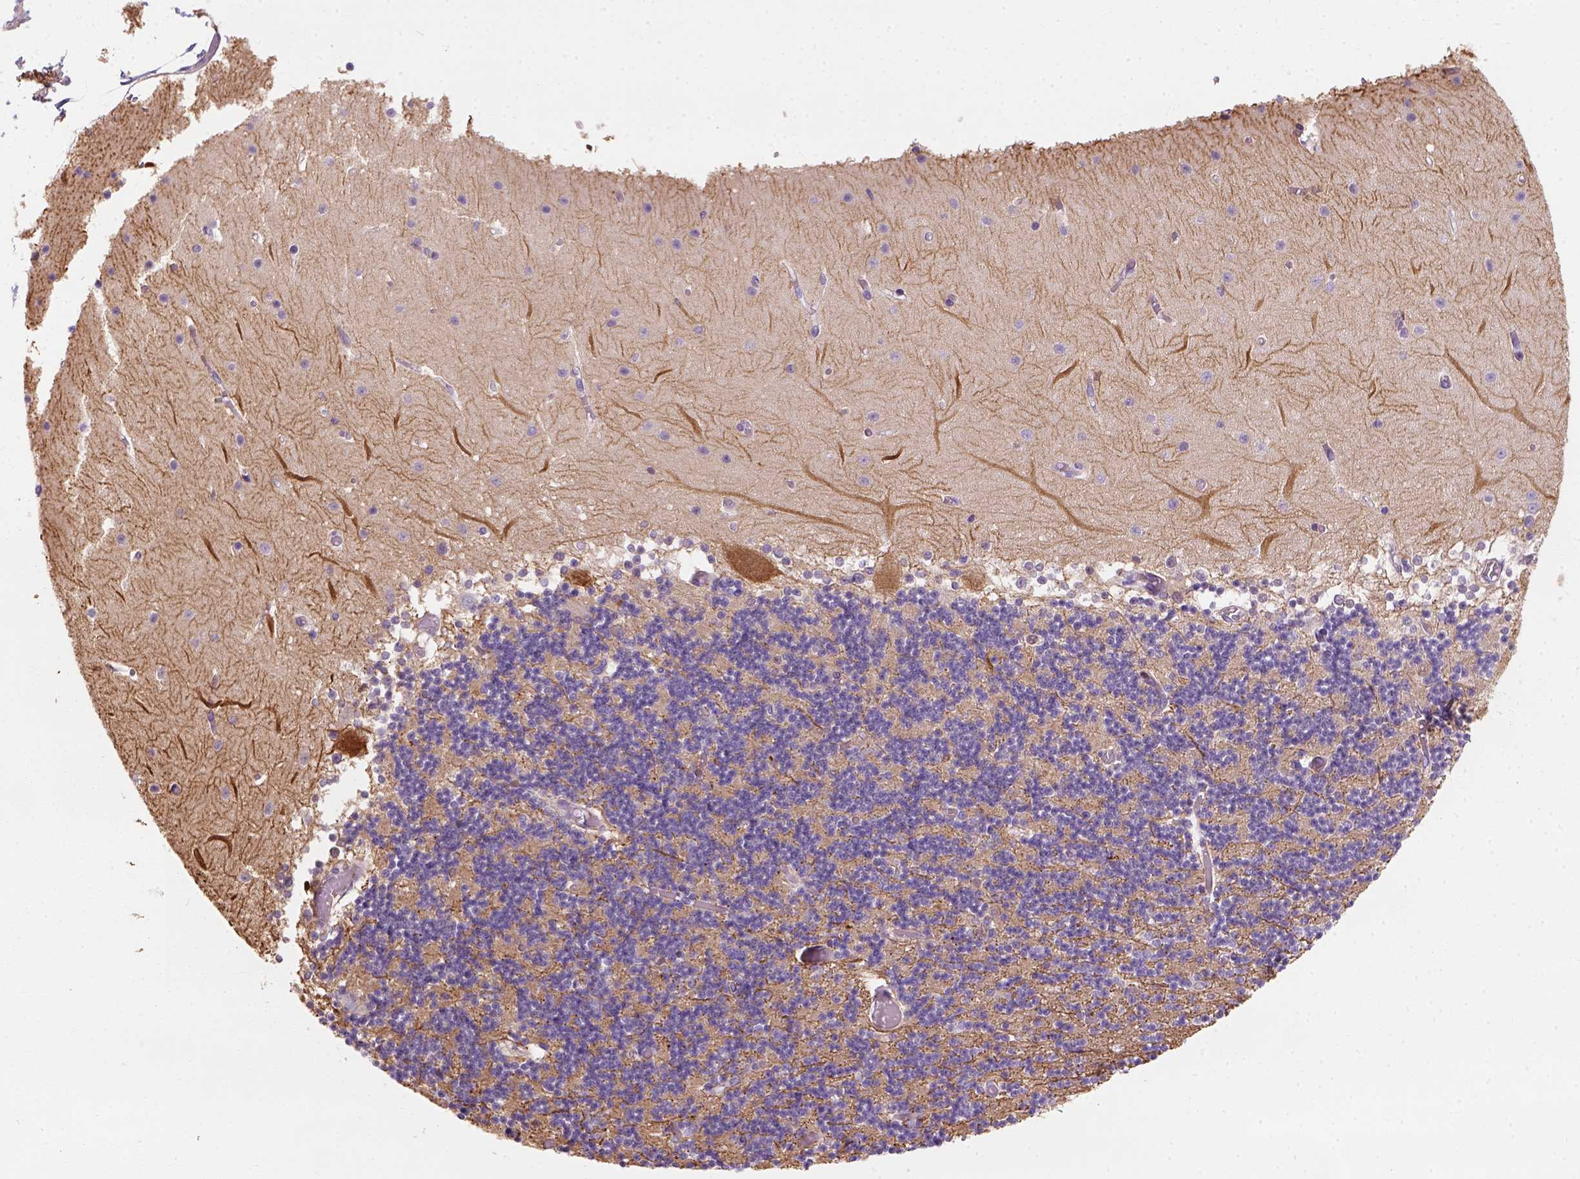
{"staining": {"intensity": "moderate", "quantity": ">75%", "location": "cytoplasmic/membranous"}, "tissue": "cerebellum", "cell_type": "Cells in granular layer", "image_type": "normal", "snomed": [{"axis": "morphology", "description": "Normal tissue, NOS"}, {"axis": "topography", "description": "Cerebellum"}], "caption": "High-power microscopy captured an IHC histopathology image of benign cerebellum, revealing moderate cytoplasmic/membranous positivity in about >75% of cells in granular layer.", "gene": "GPRC5D", "patient": {"sex": "female", "age": 28}}